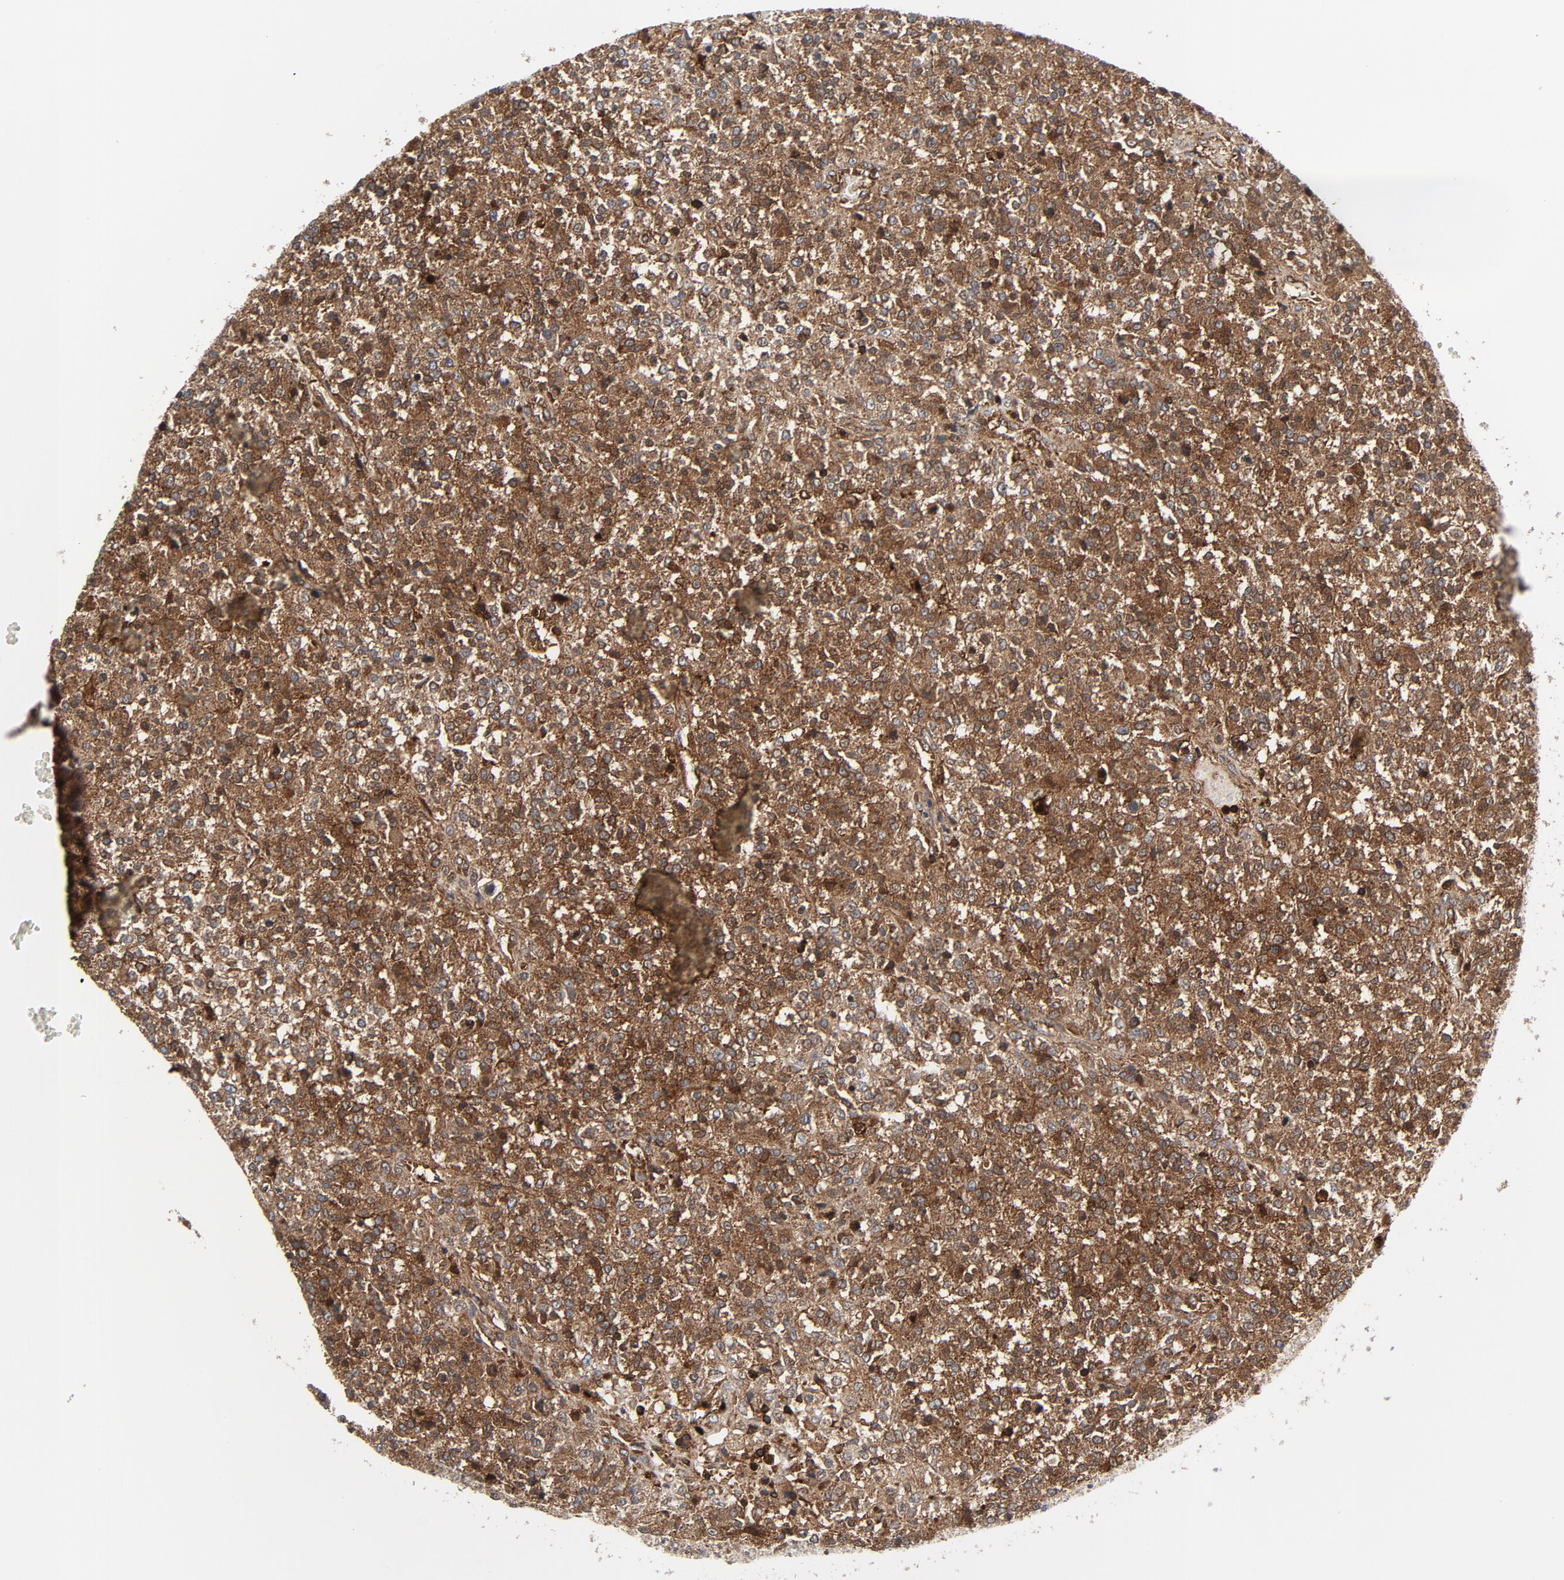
{"staining": {"intensity": "moderate", "quantity": ">75%", "location": "cytoplasmic/membranous"}, "tissue": "testis cancer", "cell_type": "Tumor cells", "image_type": "cancer", "snomed": [{"axis": "morphology", "description": "Seminoma, NOS"}, {"axis": "topography", "description": "Testis"}], "caption": "IHC image of neoplastic tissue: human testis seminoma stained using immunohistochemistry (IHC) exhibits medium levels of moderate protein expression localized specifically in the cytoplasmic/membranous of tumor cells, appearing as a cytoplasmic/membranous brown color.", "gene": "YES1", "patient": {"sex": "male", "age": 59}}